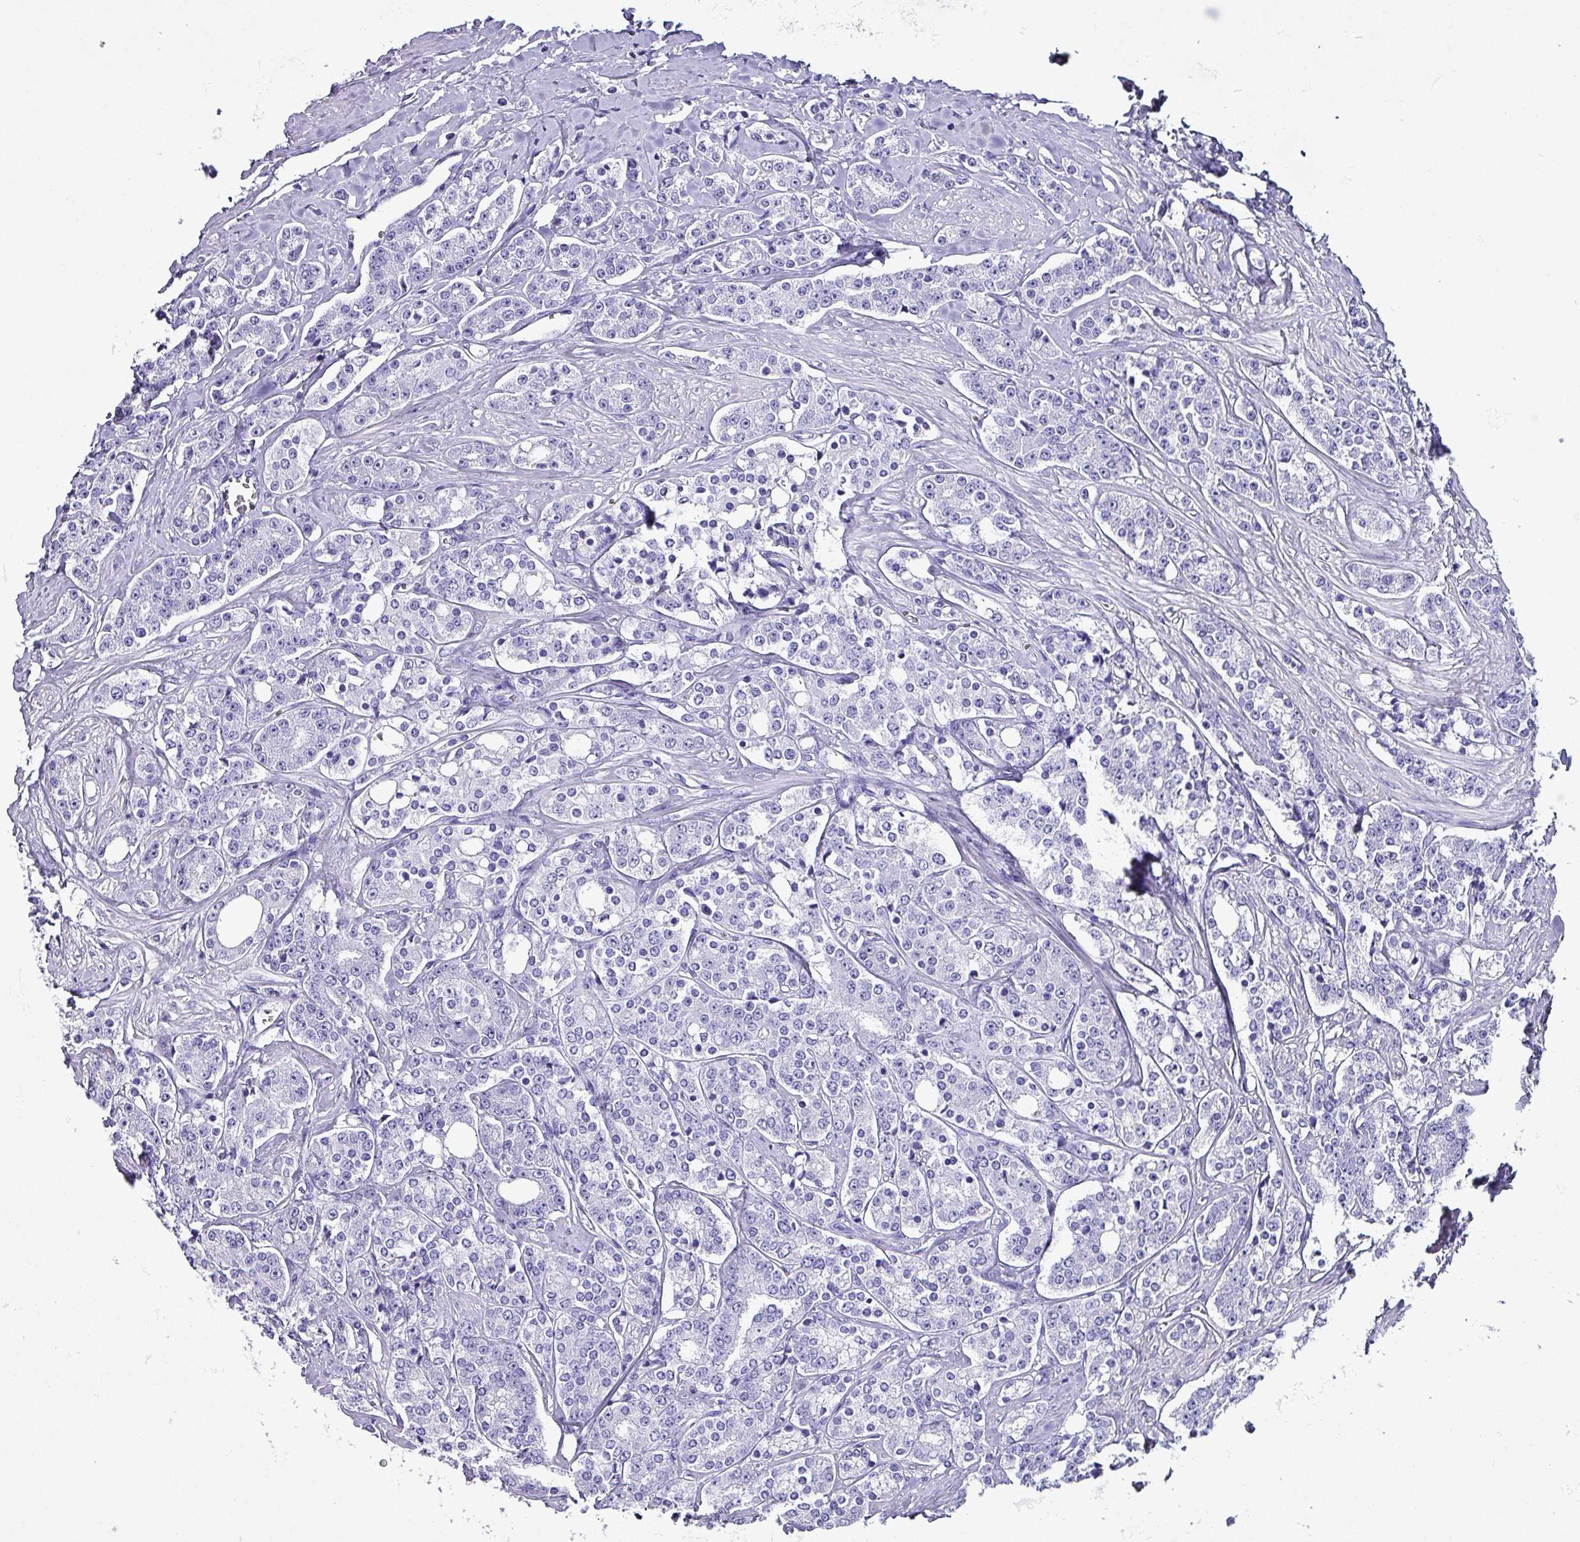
{"staining": {"intensity": "negative", "quantity": "none", "location": "none"}, "tissue": "prostate cancer", "cell_type": "Tumor cells", "image_type": "cancer", "snomed": [{"axis": "morphology", "description": "Adenocarcinoma, High grade"}, {"axis": "topography", "description": "Prostate"}], "caption": "This is a photomicrograph of immunohistochemistry (IHC) staining of prostate cancer, which shows no positivity in tumor cells.", "gene": "KRT6C", "patient": {"sex": "male", "age": 62}}